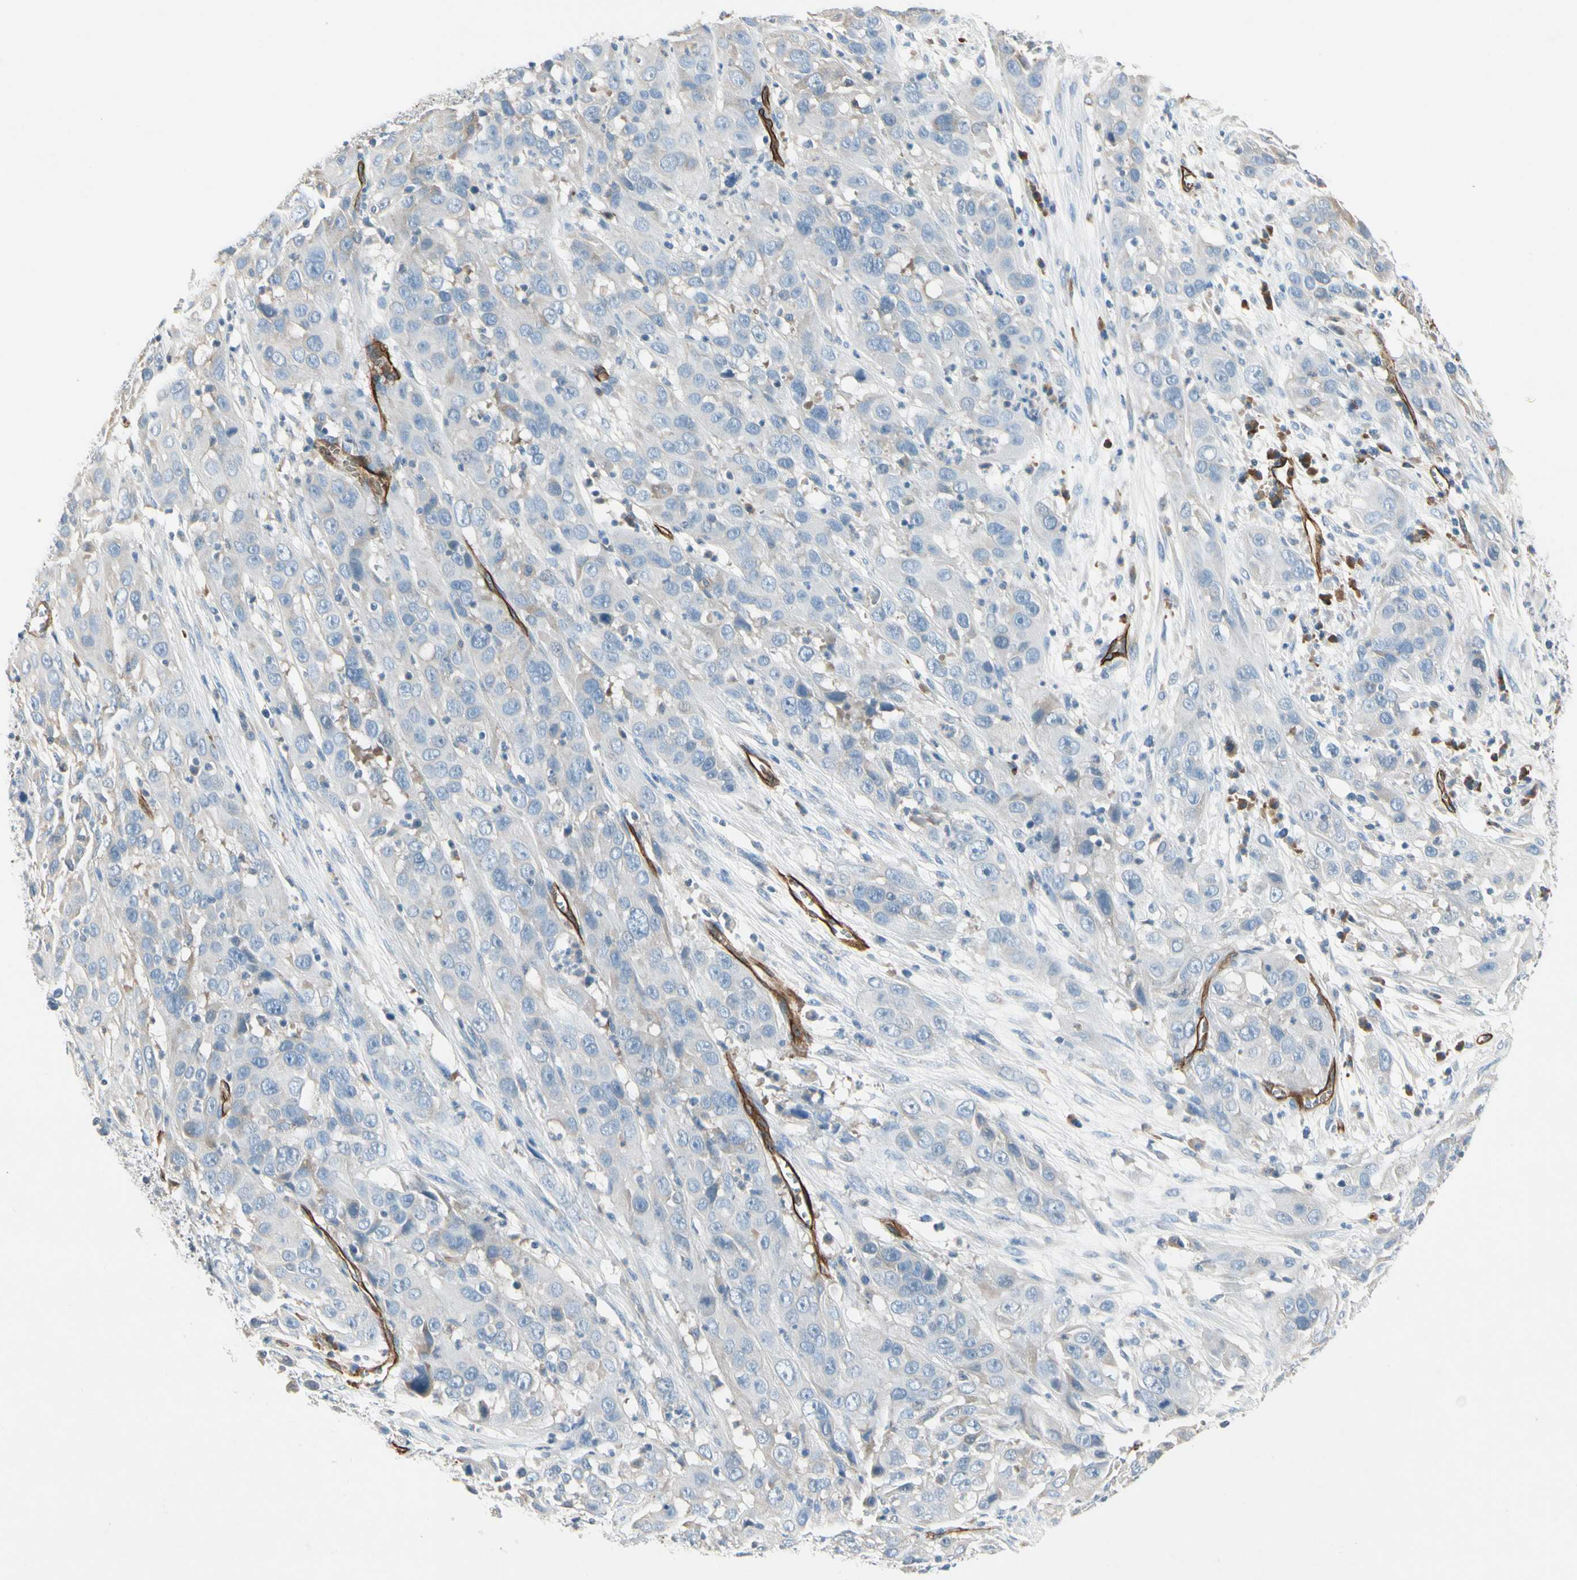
{"staining": {"intensity": "weak", "quantity": "<25%", "location": "cytoplasmic/membranous"}, "tissue": "cervical cancer", "cell_type": "Tumor cells", "image_type": "cancer", "snomed": [{"axis": "morphology", "description": "Squamous cell carcinoma, NOS"}, {"axis": "topography", "description": "Cervix"}], "caption": "Immunohistochemistry (IHC) of cervical cancer exhibits no expression in tumor cells. Brightfield microscopy of IHC stained with DAB (3,3'-diaminobenzidine) (brown) and hematoxylin (blue), captured at high magnification.", "gene": "CD93", "patient": {"sex": "female", "age": 32}}